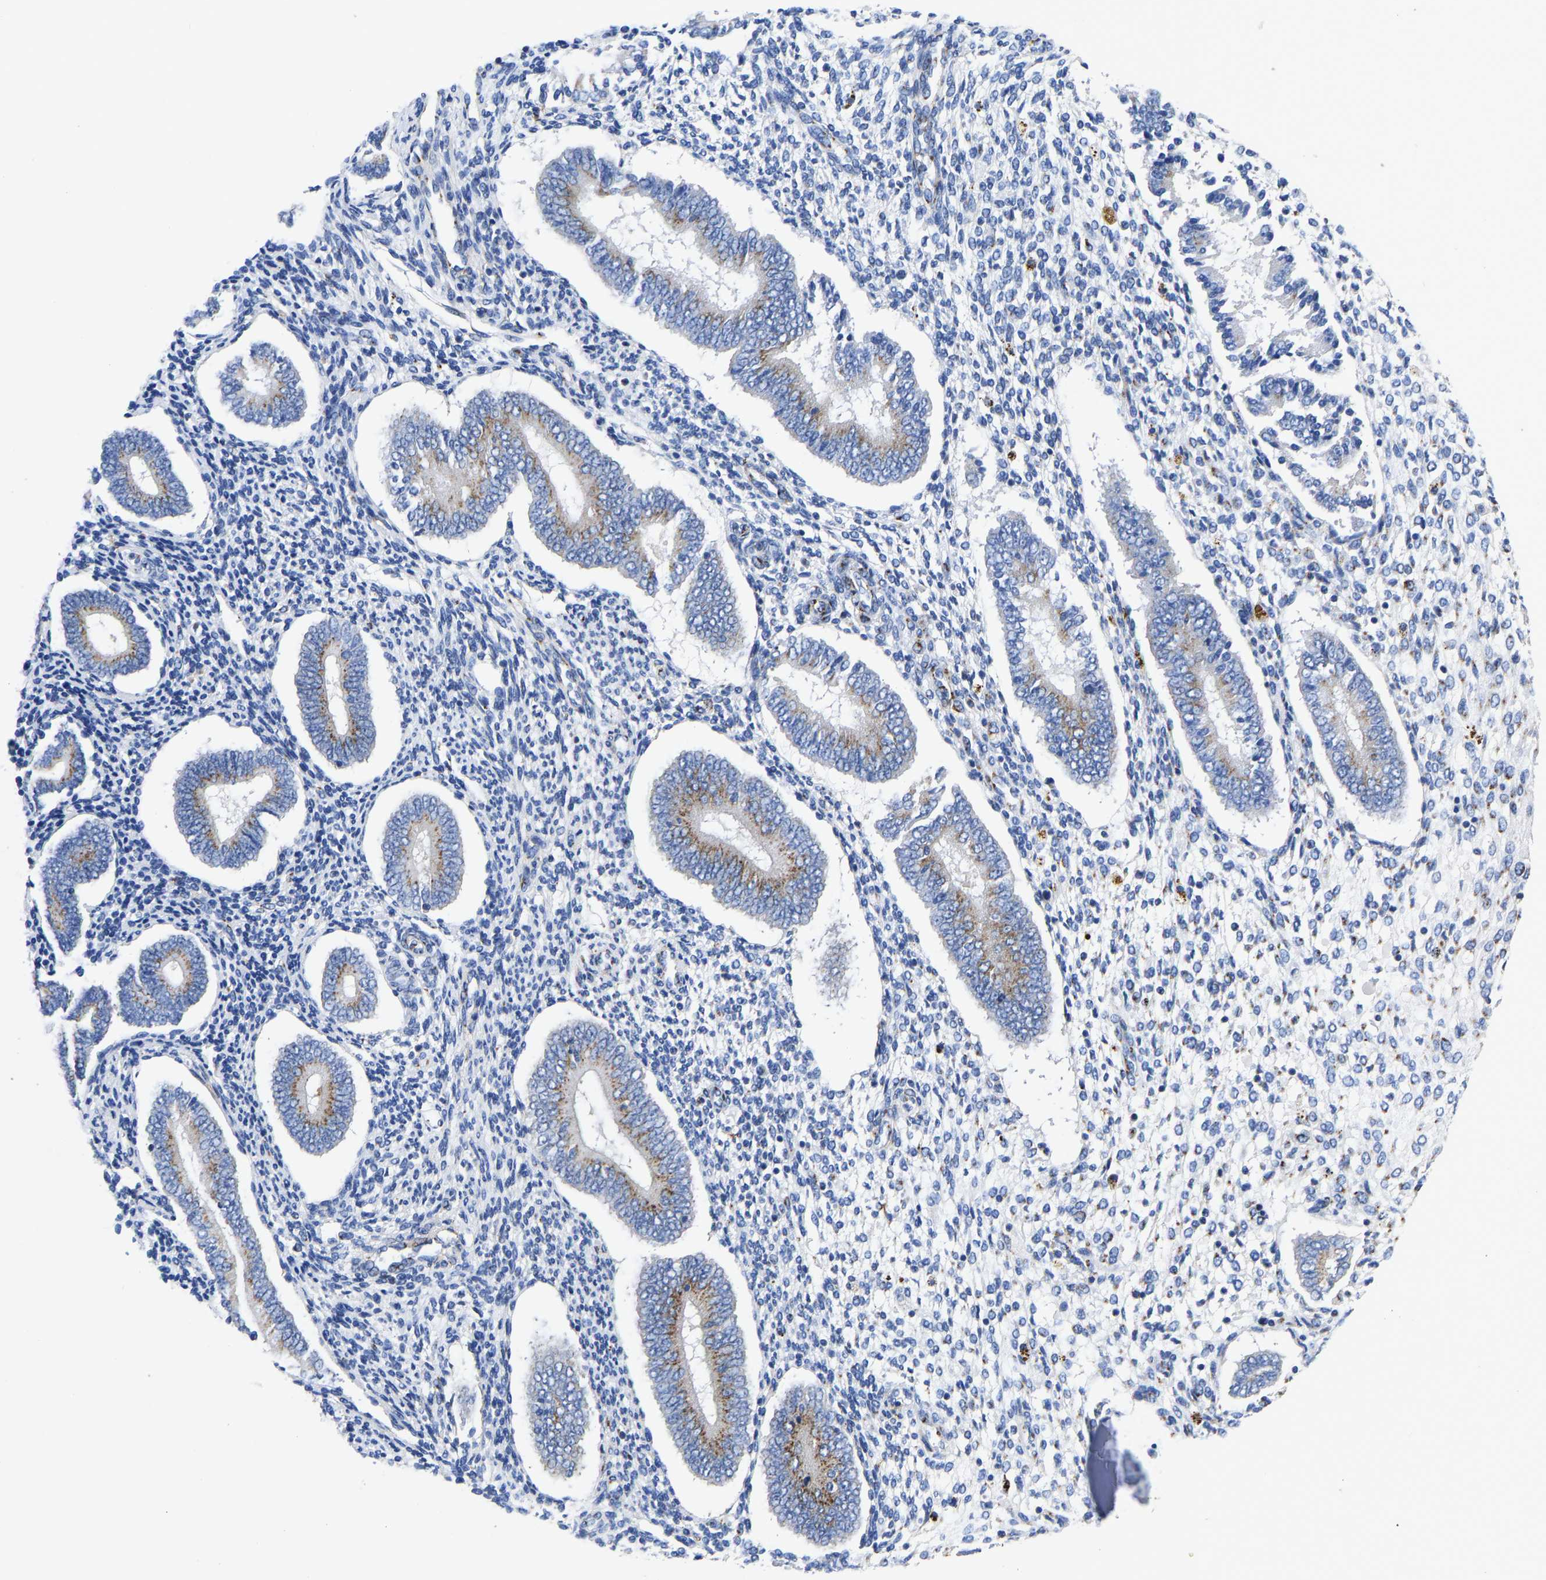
{"staining": {"intensity": "moderate", "quantity": "25%-75%", "location": "cytoplasmic/membranous"}, "tissue": "endometrium", "cell_type": "Cells in endometrial stroma", "image_type": "normal", "snomed": [{"axis": "morphology", "description": "Normal tissue, NOS"}, {"axis": "topography", "description": "Endometrium"}], "caption": "A histopathology image showing moderate cytoplasmic/membranous staining in approximately 25%-75% of cells in endometrial stroma in normal endometrium, as visualized by brown immunohistochemical staining.", "gene": "TMEM87A", "patient": {"sex": "female", "age": 42}}